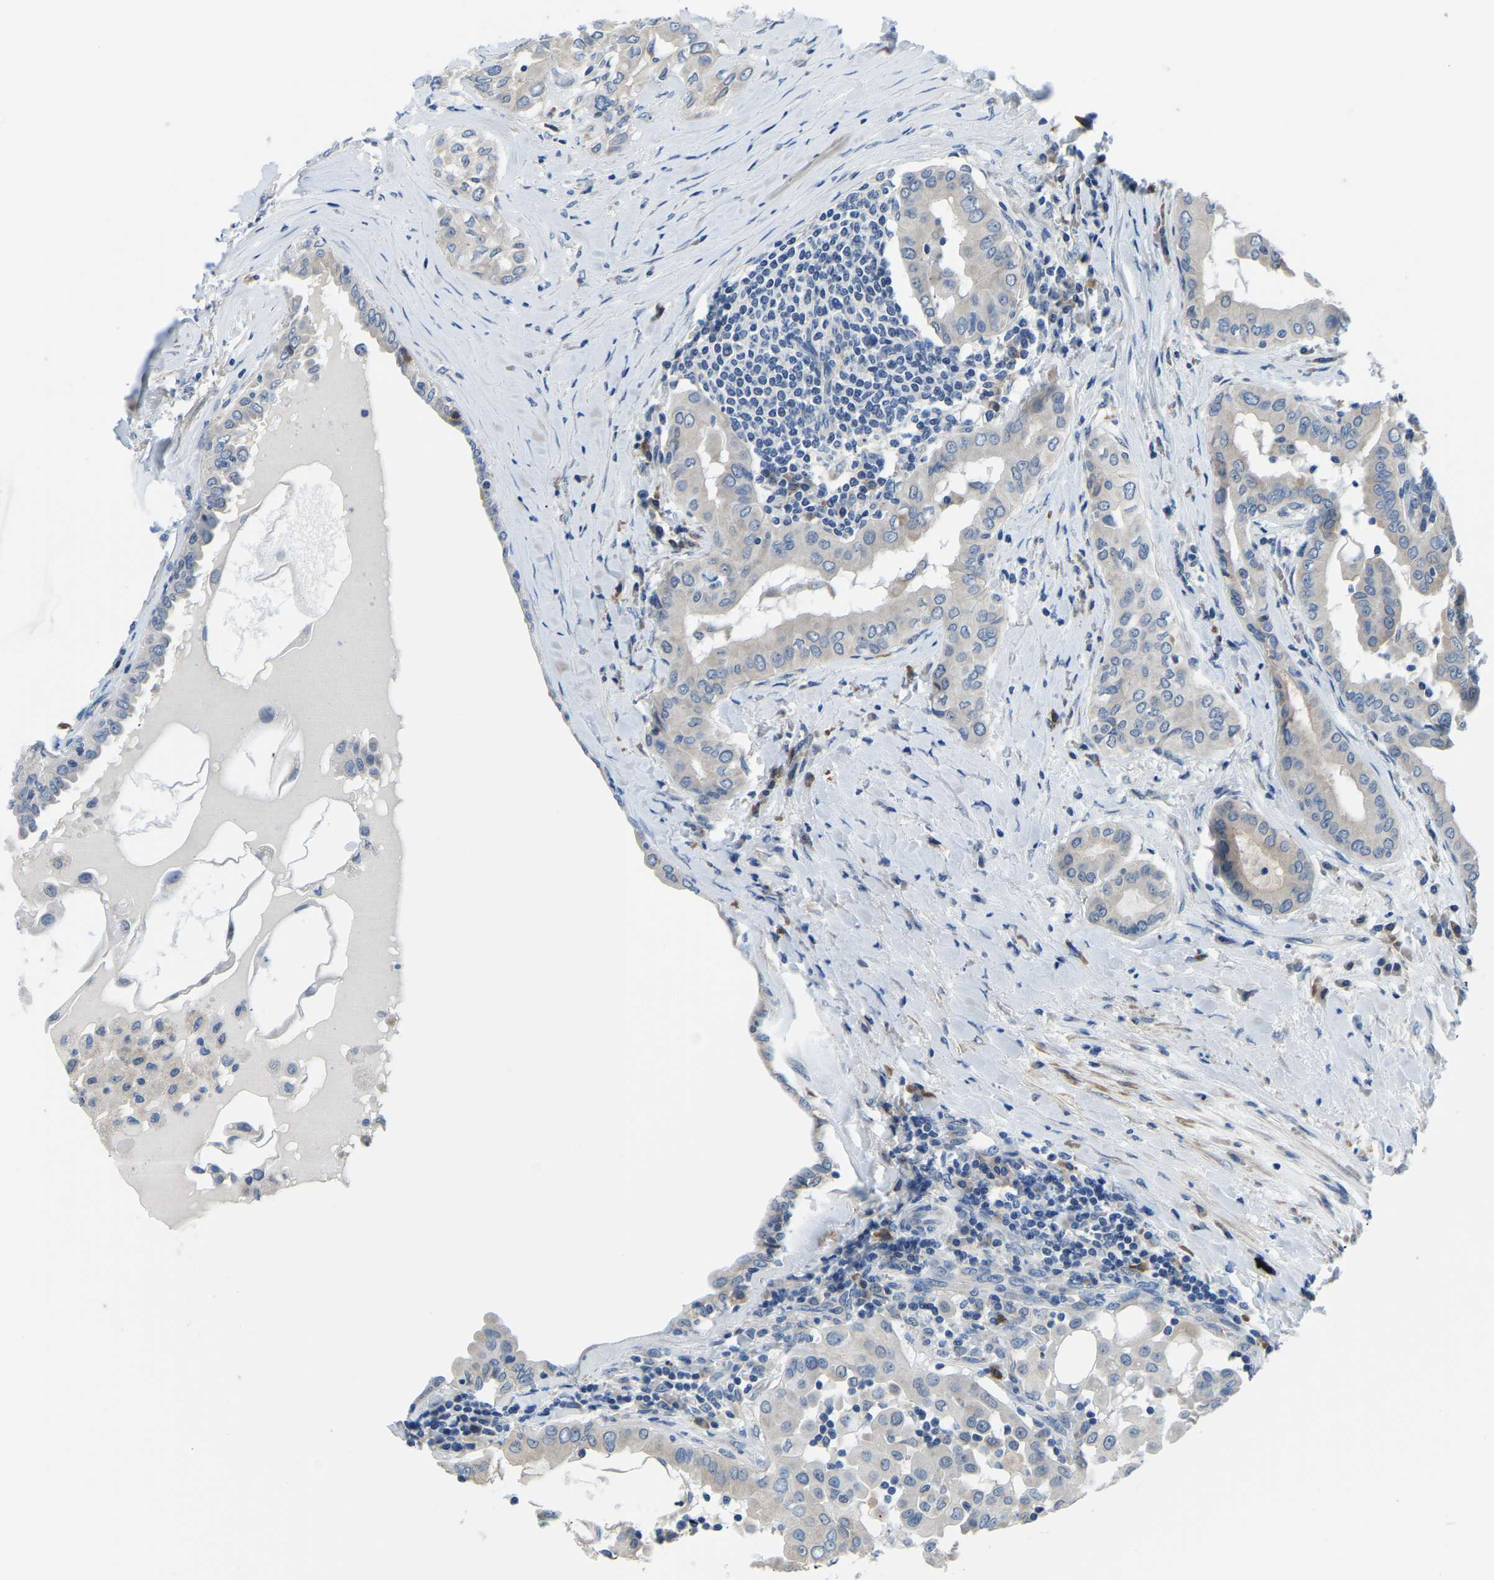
{"staining": {"intensity": "negative", "quantity": "none", "location": "none"}, "tissue": "thyroid cancer", "cell_type": "Tumor cells", "image_type": "cancer", "snomed": [{"axis": "morphology", "description": "Papillary adenocarcinoma, NOS"}, {"axis": "topography", "description": "Thyroid gland"}], "caption": "Immunohistochemistry photomicrograph of neoplastic tissue: thyroid cancer (papillary adenocarcinoma) stained with DAB reveals no significant protein staining in tumor cells. (DAB immunohistochemistry (IHC) visualized using brightfield microscopy, high magnification).", "gene": "LIAS", "patient": {"sex": "male", "age": 33}}